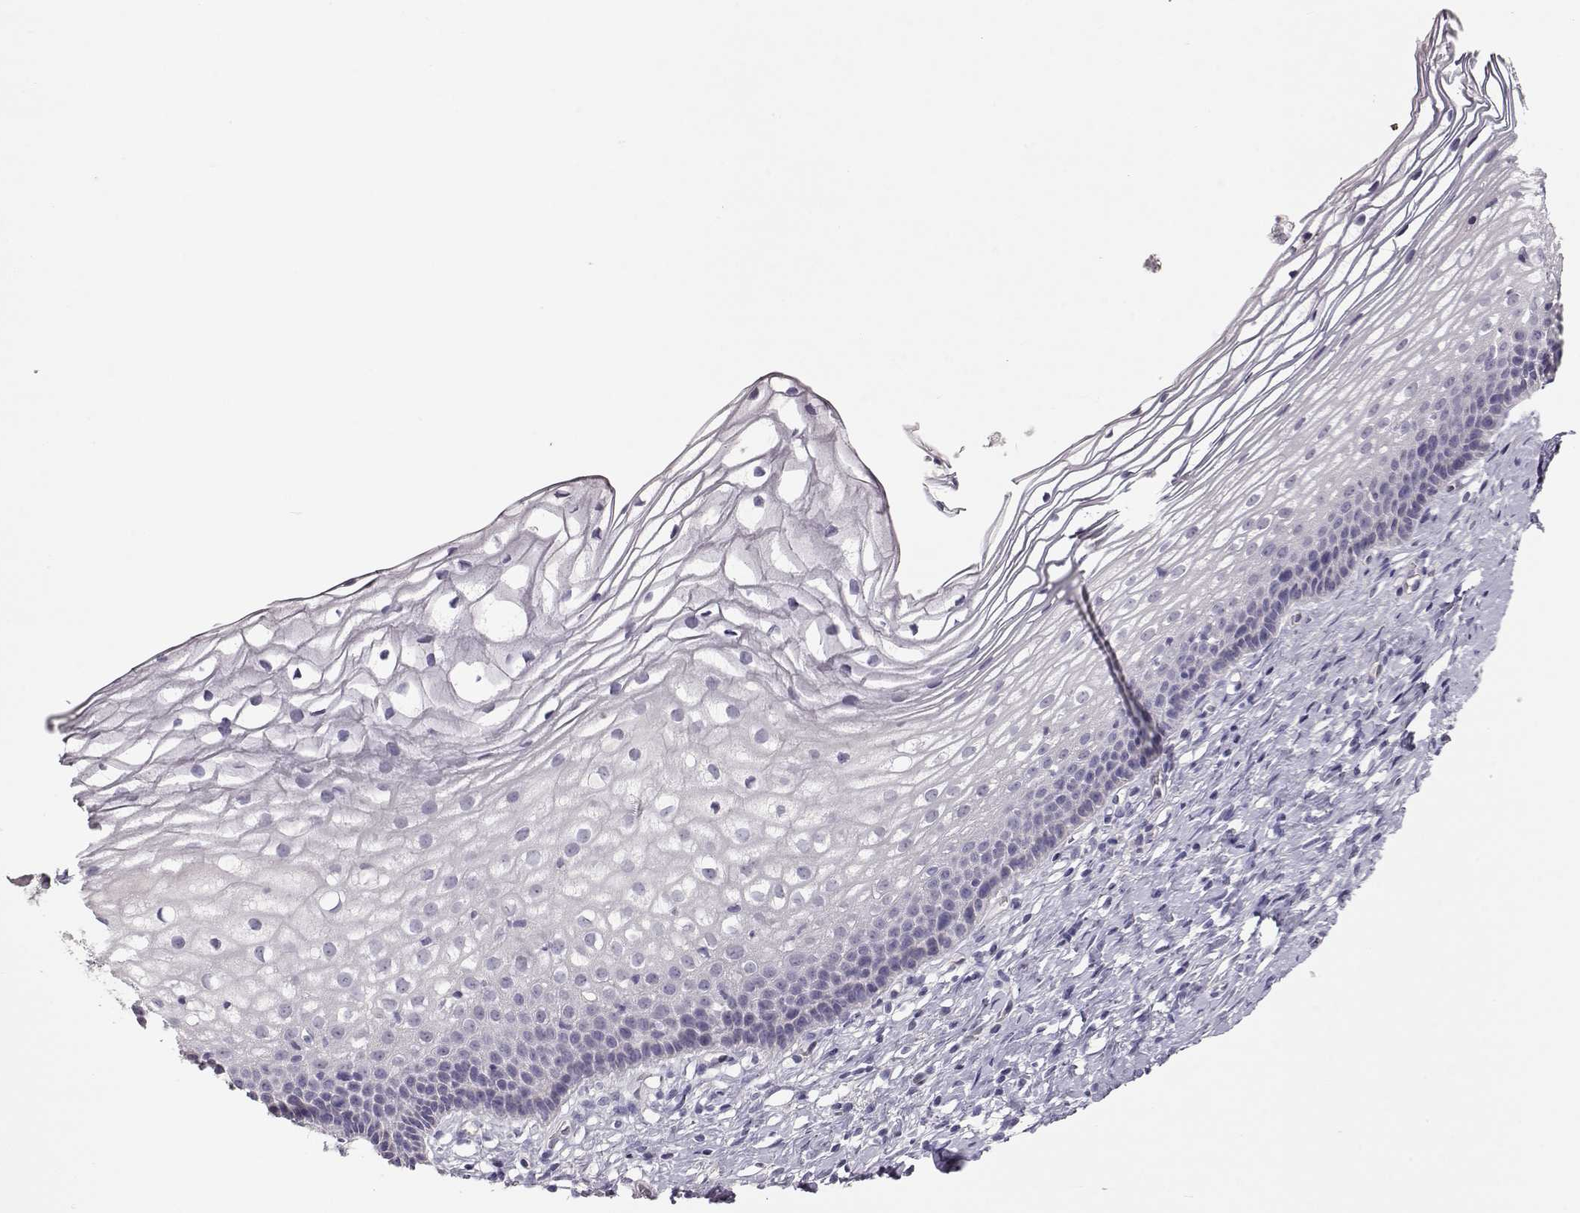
{"staining": {"intensity": "negative", "quantity": "none", "location": "none"}, "tissue": "cervix", "cell_type": "Glandular cells", "image_type": "normal", "snomed": [{"axis": "morphology", "description": "Normal tissue, NOS"}, {"axis": "topography", "description": "Cervix"}], "caption": "The immunohistochemistry (IHC) micrograph has no significant positivity in glandular cells of cervix.", "gene": "SLC18A1", "patient": {"sex": "female", "age": 39}}